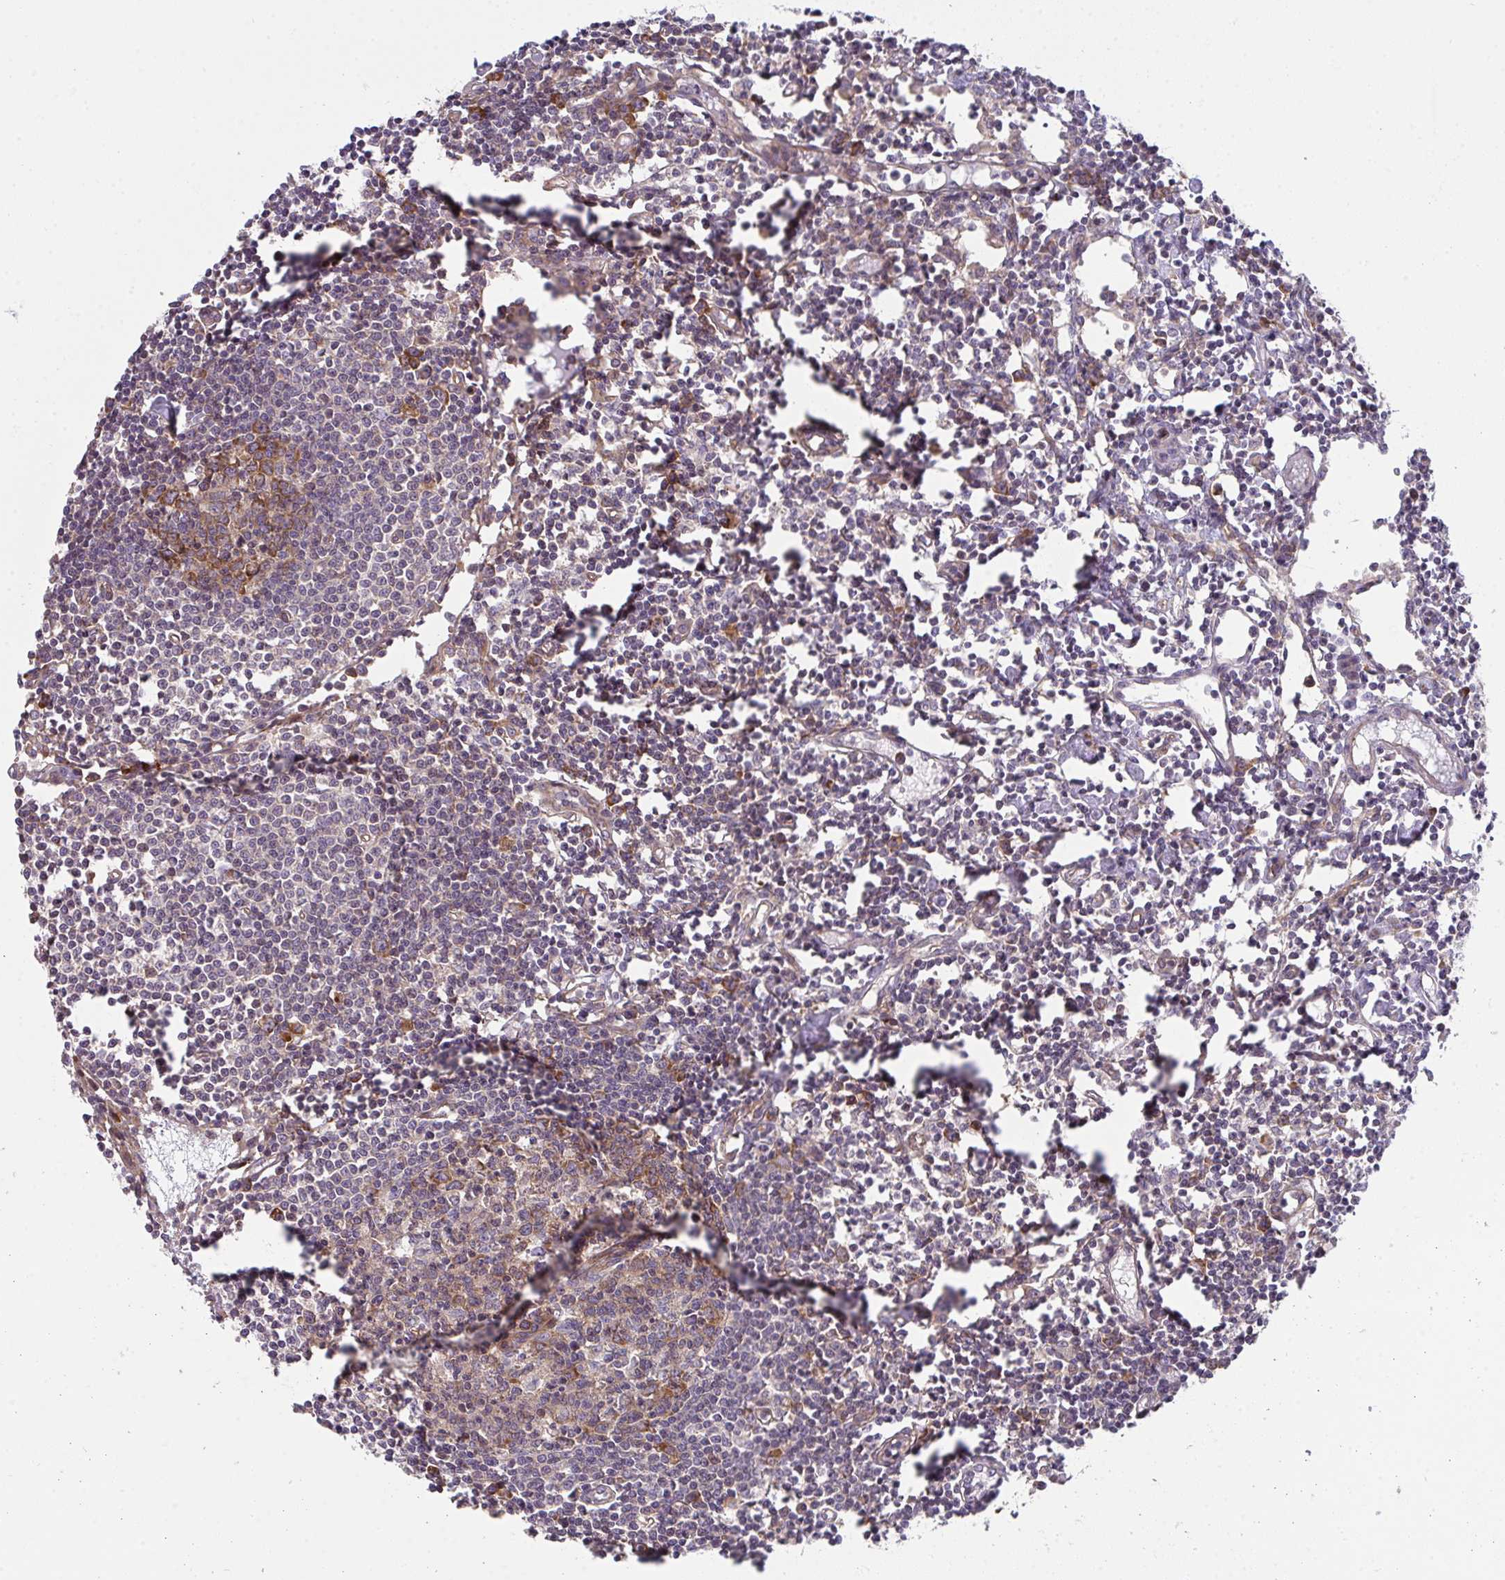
{"staining": {"intensity": "moderate", "quantity": ">75%", "location": "cytoplasmic/membranous"}, "tissue": "lymph node", "cell_type": "Germinal center cells", "image_type": "normal", "snomed": [{"axis": "morphology", "description": "Normal tissue, NOS"}, {"axis": "topography", "description": "Lymph node"}], "caption": "Germinal center cells show medium levels of moderate cytoplasmic/membranous positivity in about >75% of cells in normal human lymph node. (DAB IHC with brightfield microscopy, high magnification).", "gene": "CASP9", "patient": {"sex": "female", "age": 78}}